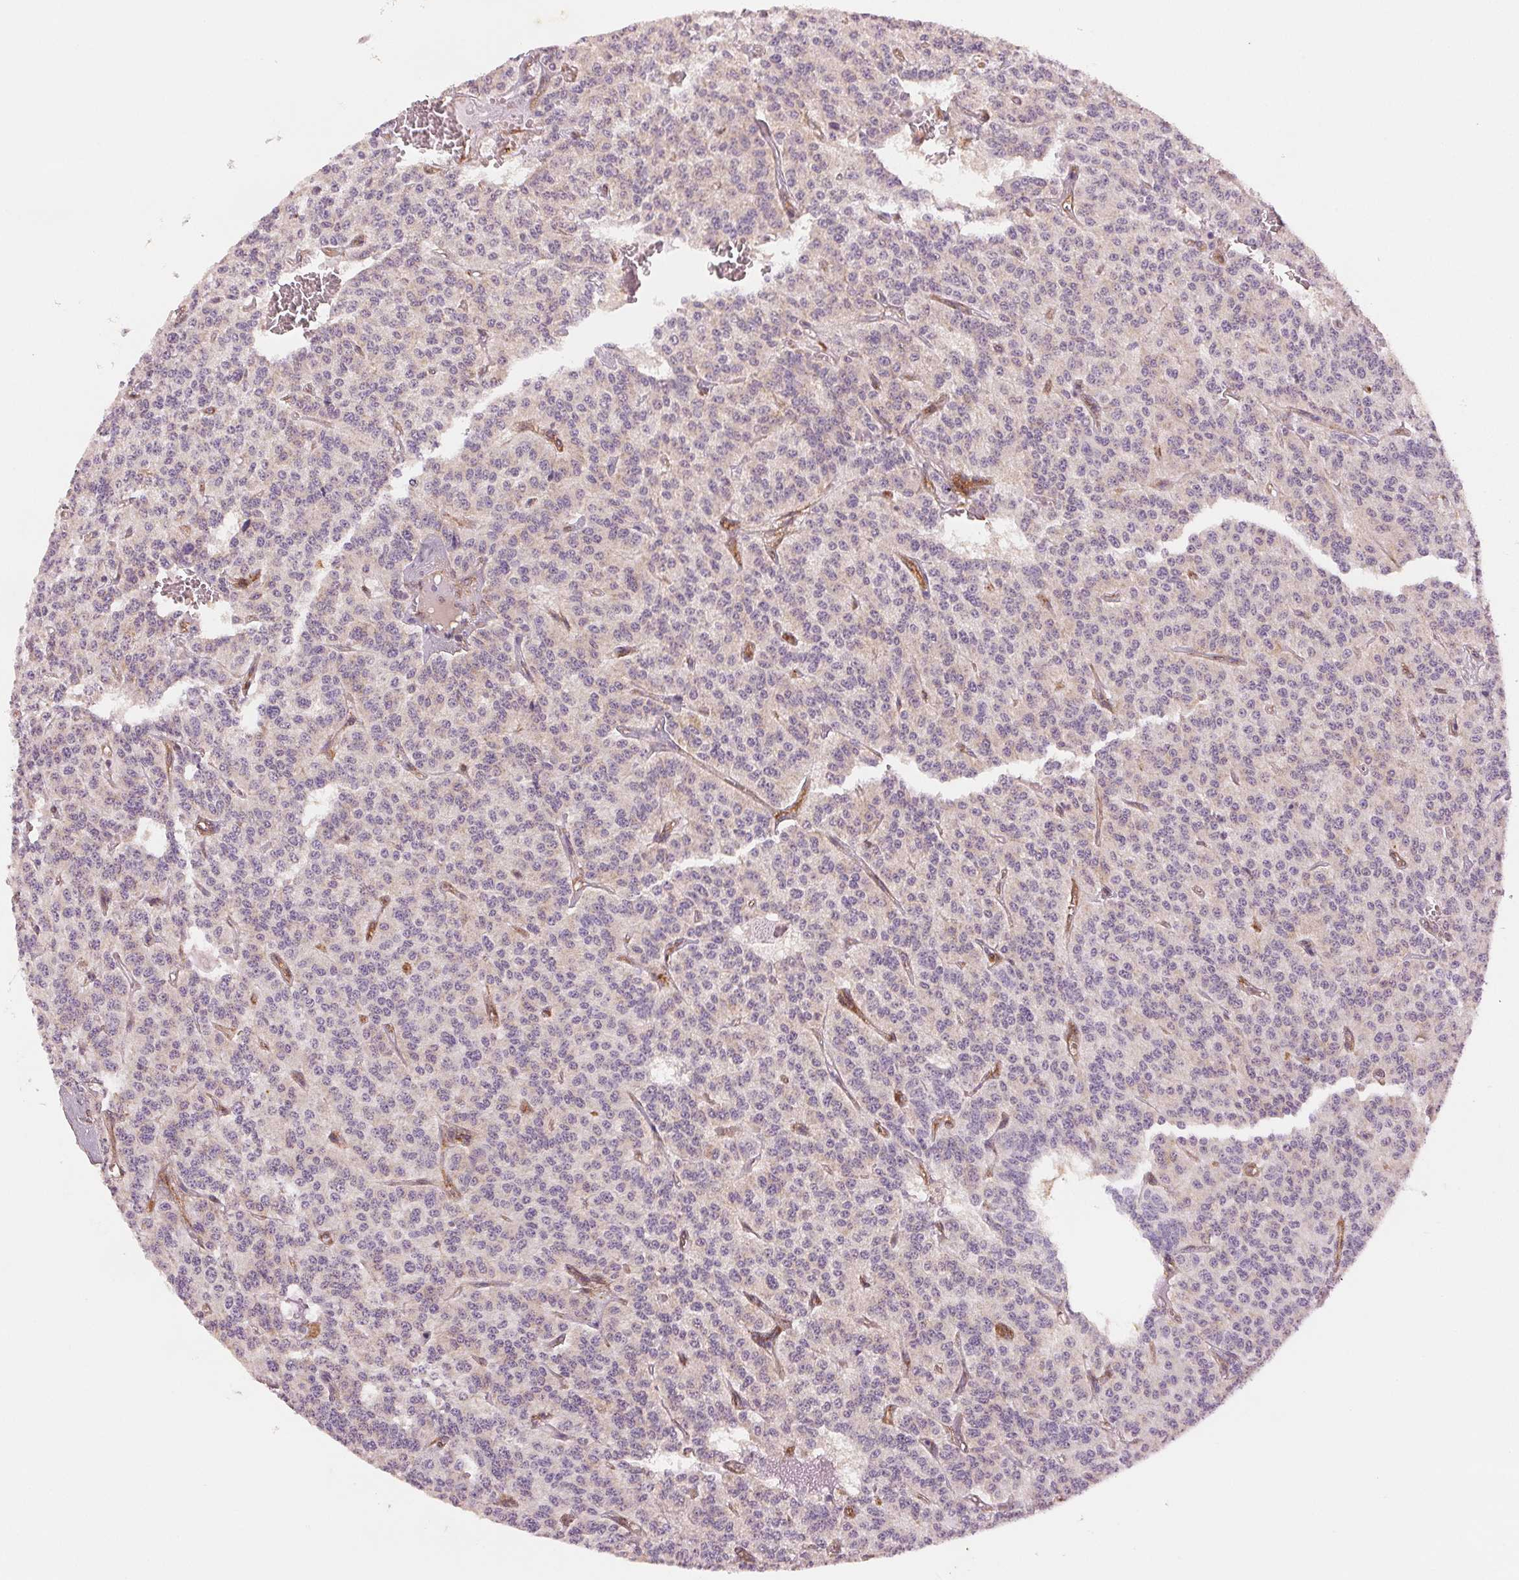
{"staining": {"intensity": "negative", "quantity": "none", "location": "none"}, "tissue": "carcinoid", "cell_type": "Tumor cells", "image_type": "cancer", "snomed": [{"axis": "morphology", "description": "Carcinoid, malignant, NOS"}, {"axis": "topography", "description": "Lung"}], "caption": "High magnification brightfield microscopy of carcinoid (malignant) stained with DAB (brown) and counterstained with hematoxylin (blue): tumor cells show no significant expression.", "gene": "DIAPH2", "patient": {"sex": "female", "age": 71}}